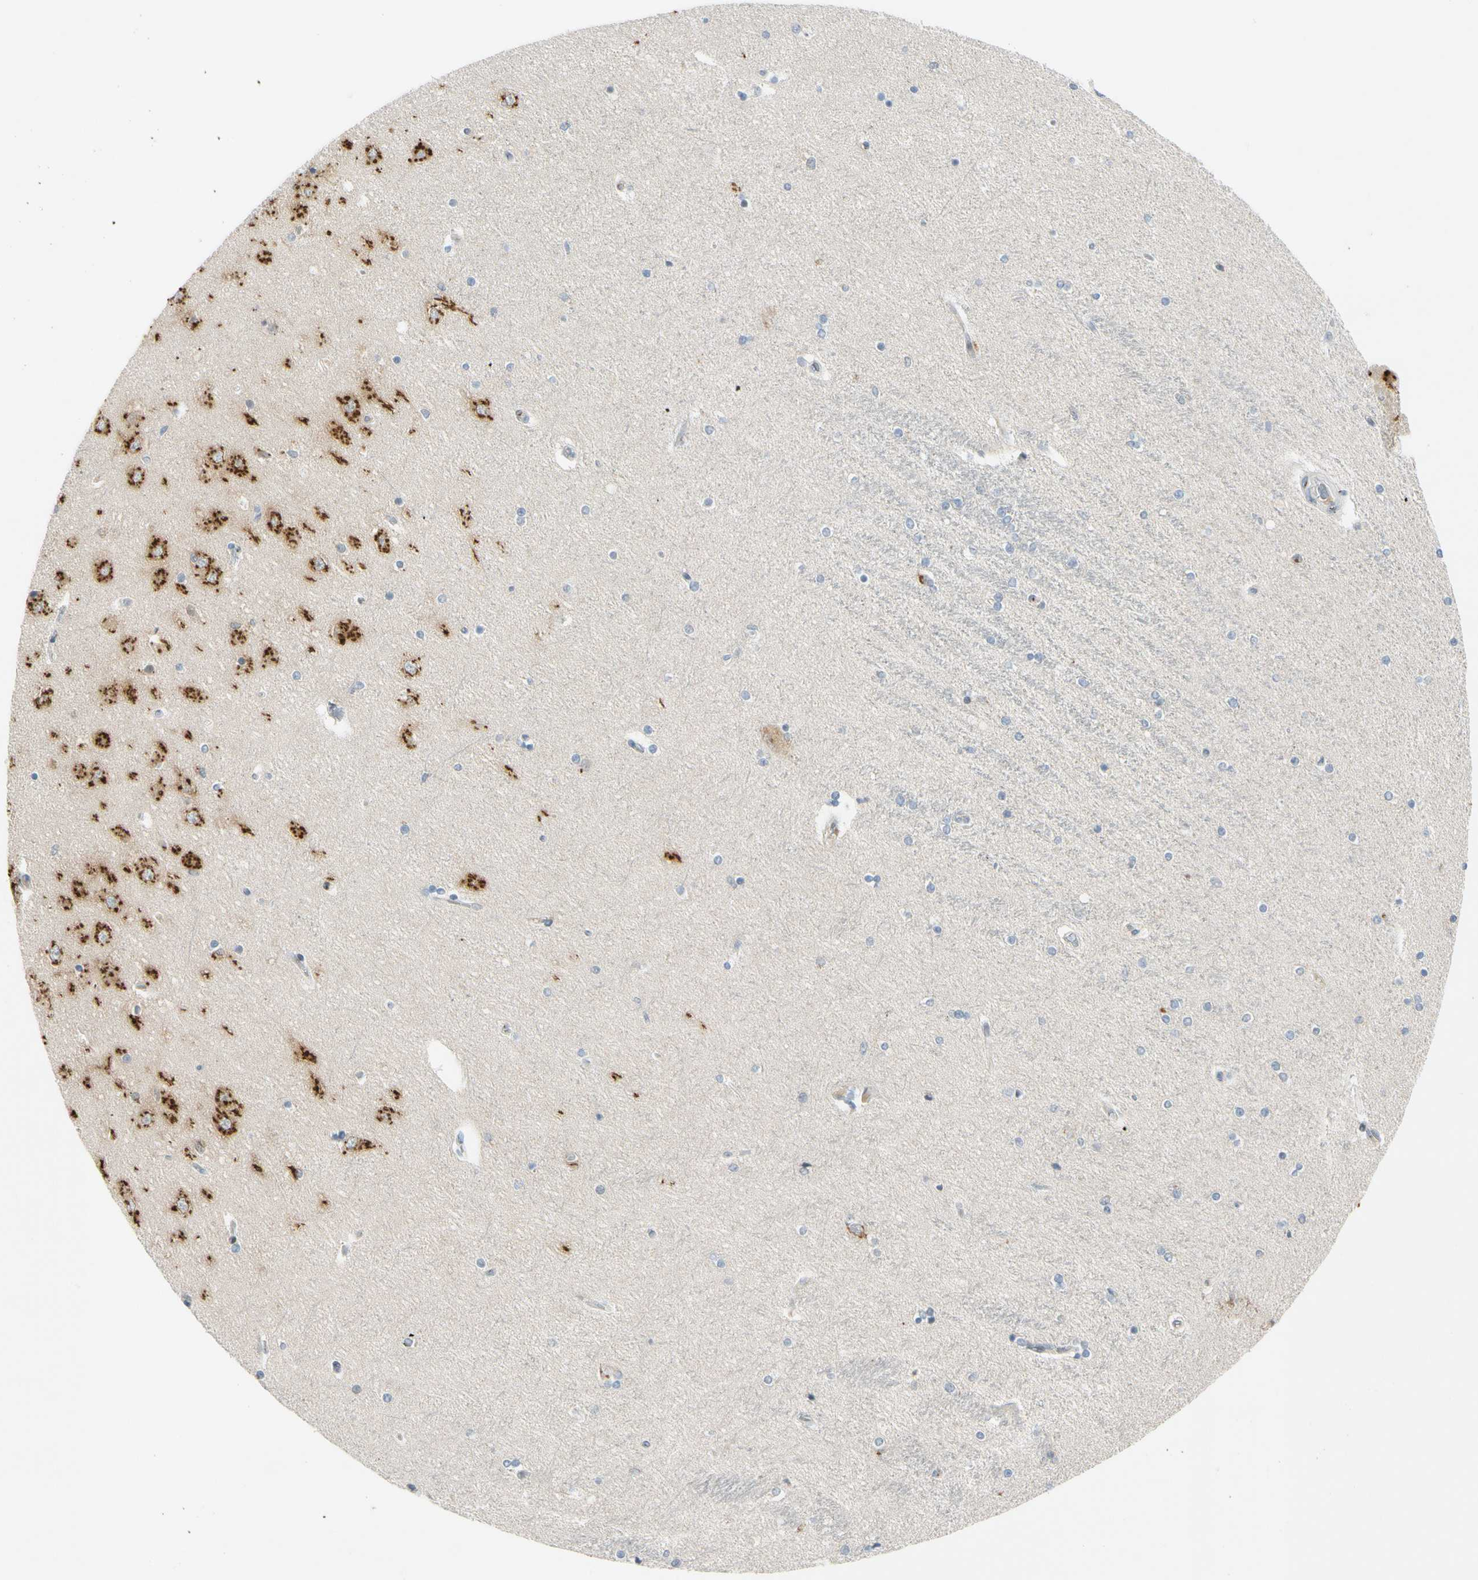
{"staining": {"intensity": "strong", "quantity": "<25%", "location": "cytoplasmic/membranous"}, "tissue": "hippocampus", "cell_type": "Glial cells", "image_type": "normal", "snomed": [{"axis": "morphology", "description": "Normal tissue, NOS"}, {"axis": "topography", "description": "Hippocampus"}], "caption": "IHC photomicrograph of normal hippocampus: hippocampus stained using IHC demonstrates medium levels of strong protein expression localized specifically in the cytoplasmic/membranous of glial cells, appearing as a cytoplasmic/membranous brown color.", "gene": "B4GALNT1", "patient": {"sex": "female", "age": 54}}